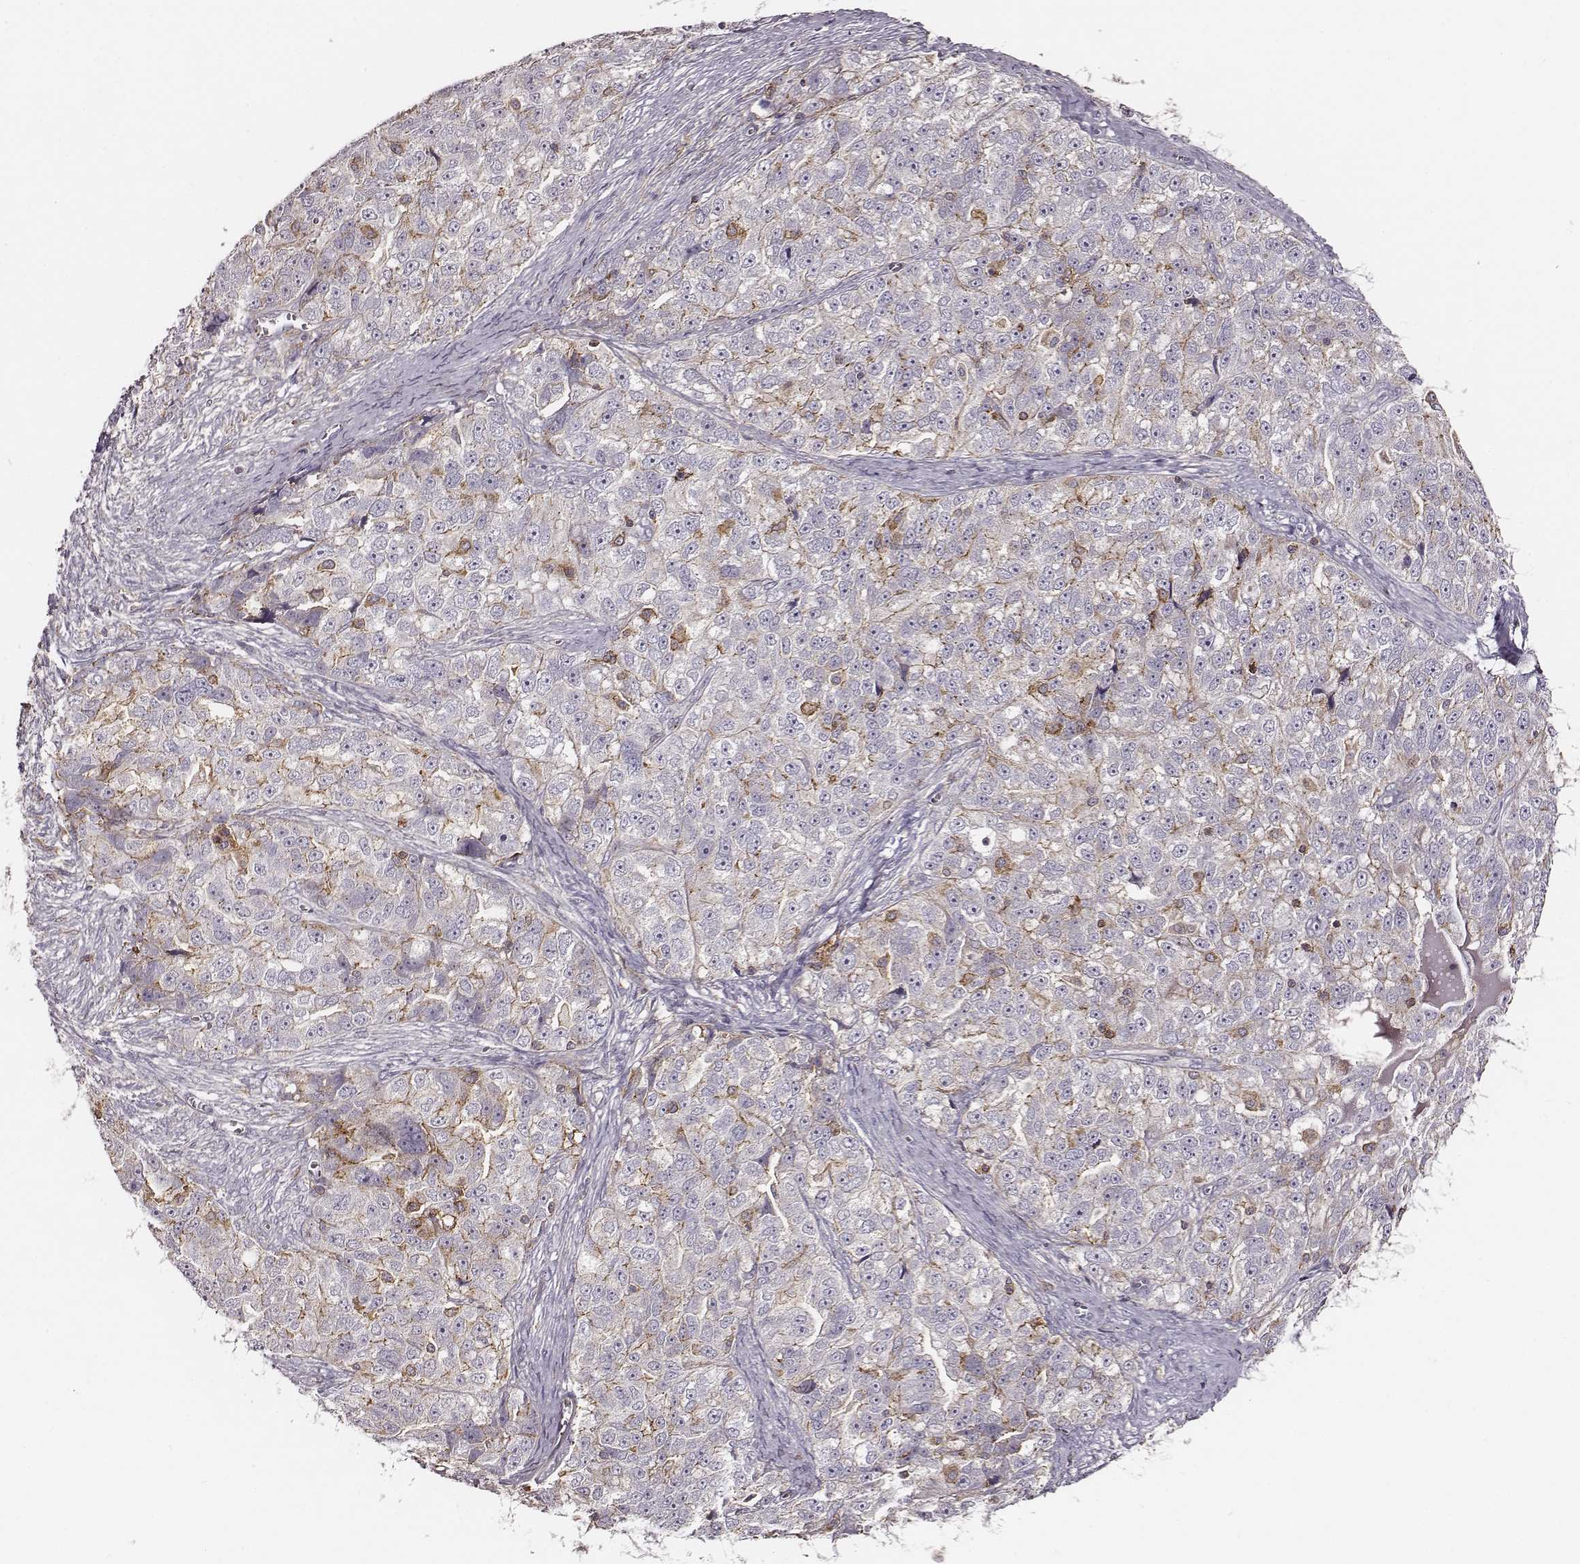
{"staining": {"intensity": "negative", "quantity": "none", "location": "none"}, "tissue": "ovarian cancer", "cell_type": "Tumor cells", "image_type": "cancer", "snomed": [{"axis": "morphology", "description": "Cystadenocarcinoma, serous, NOS"}, {"axis": "topography", "description": "Ovary"}], "caption": "A high-resolution image shows IHC staining of ovarian cancer (serous cystadenocarcinoma), which reveals no significant positivity in tumor cells.", "gene": "ZYX", "patient": {"sex": "female", "age": 51}}